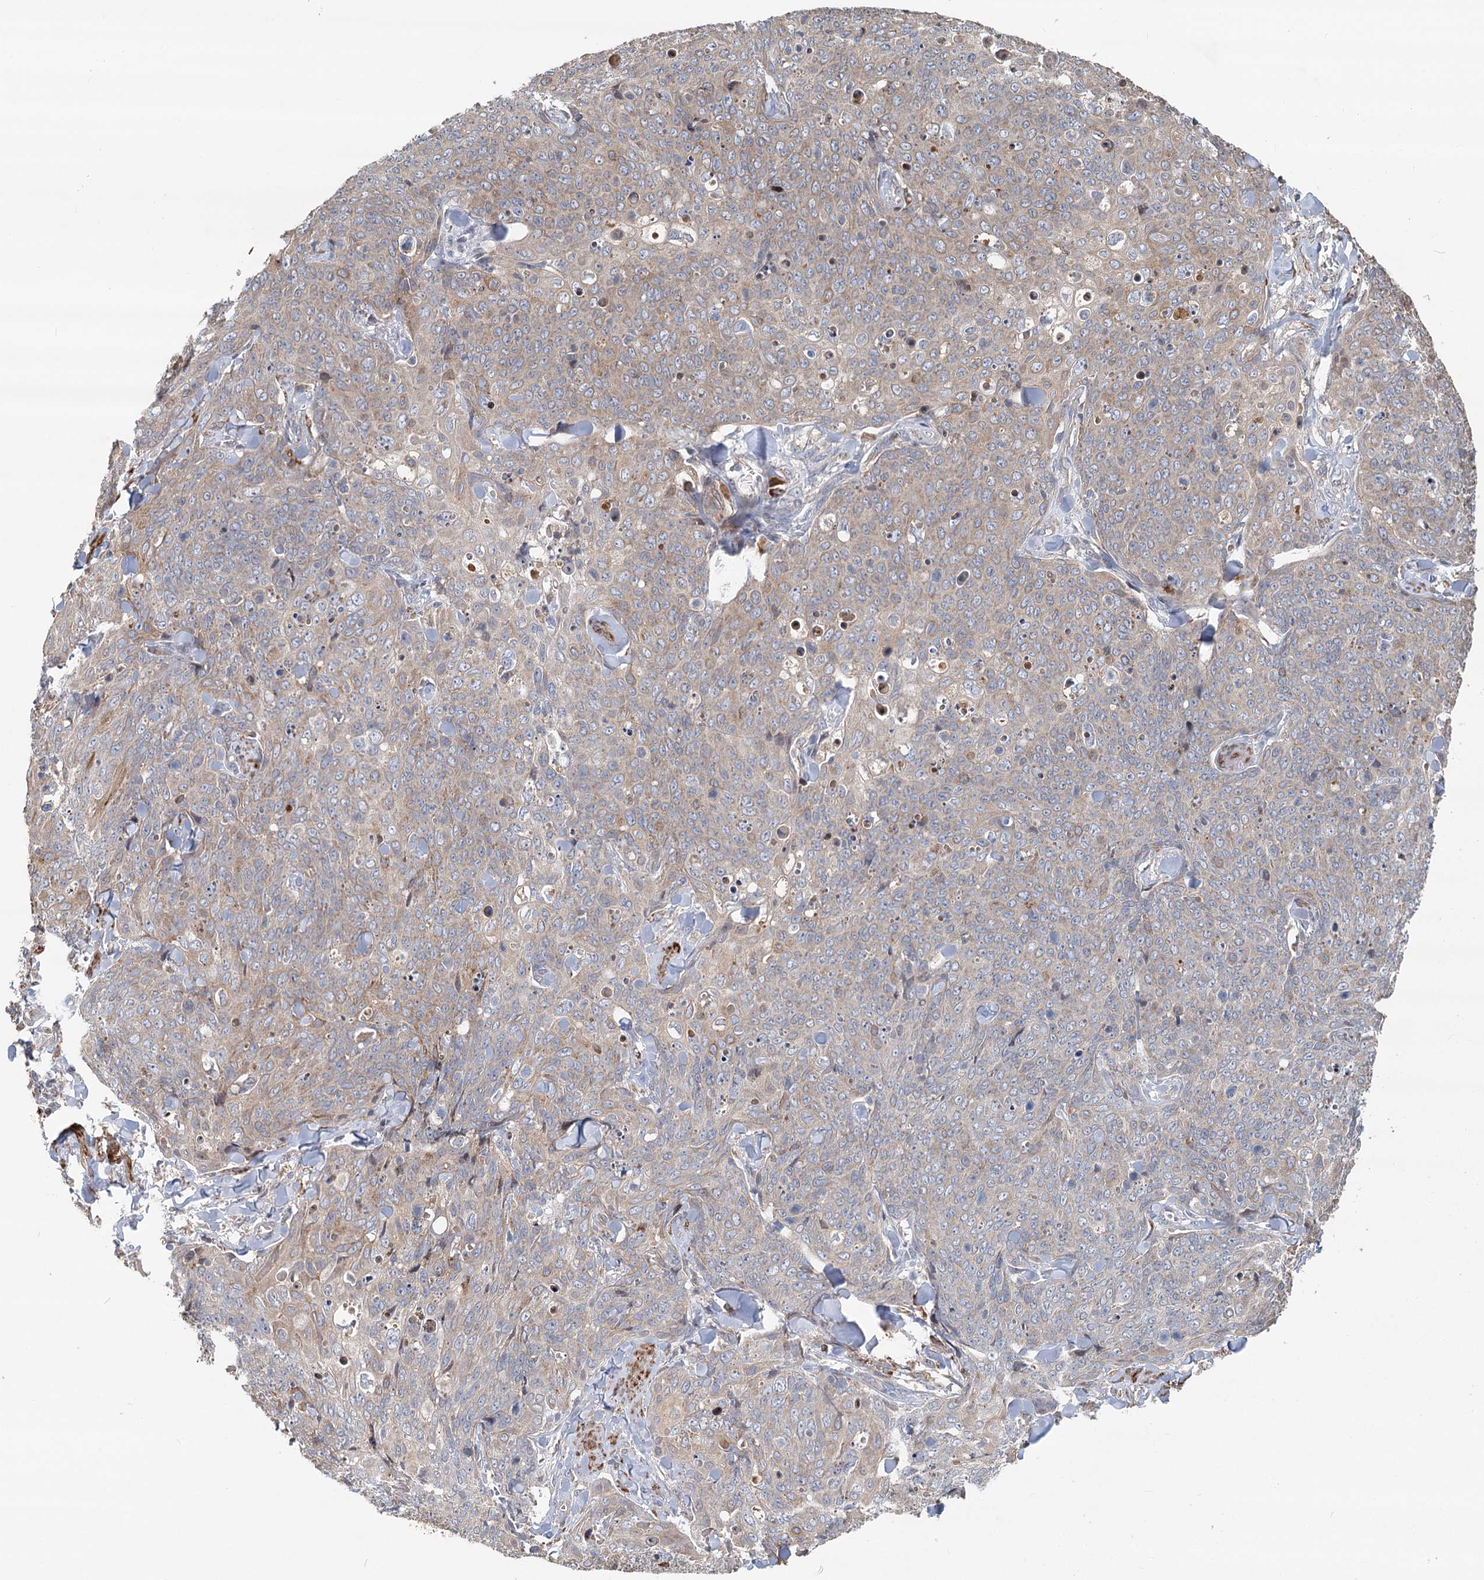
{"staining": {"intensity": "weak", "quantity": "25%-75%", "location": "cytoplasmic/membranous"}, "tissue": "skin cancer", "cell_type": "Tumor cells", "image_type": "cancer", "snomed": [{"axis": "morphology", "description": "Squamous cell carcinoma, NOS"}, {"axis": "topography", "description": "Skin"}, {"axis": "topography", "description": "Vulva"}], "caption": "Immunohistochemical staining of human skin cancer displays weak cytoplasmic/membranous protein expression in approximately 25%-75% of tumor cells.", "gene": "RNF111", "patient": {"sex": "female", "age": 85}}